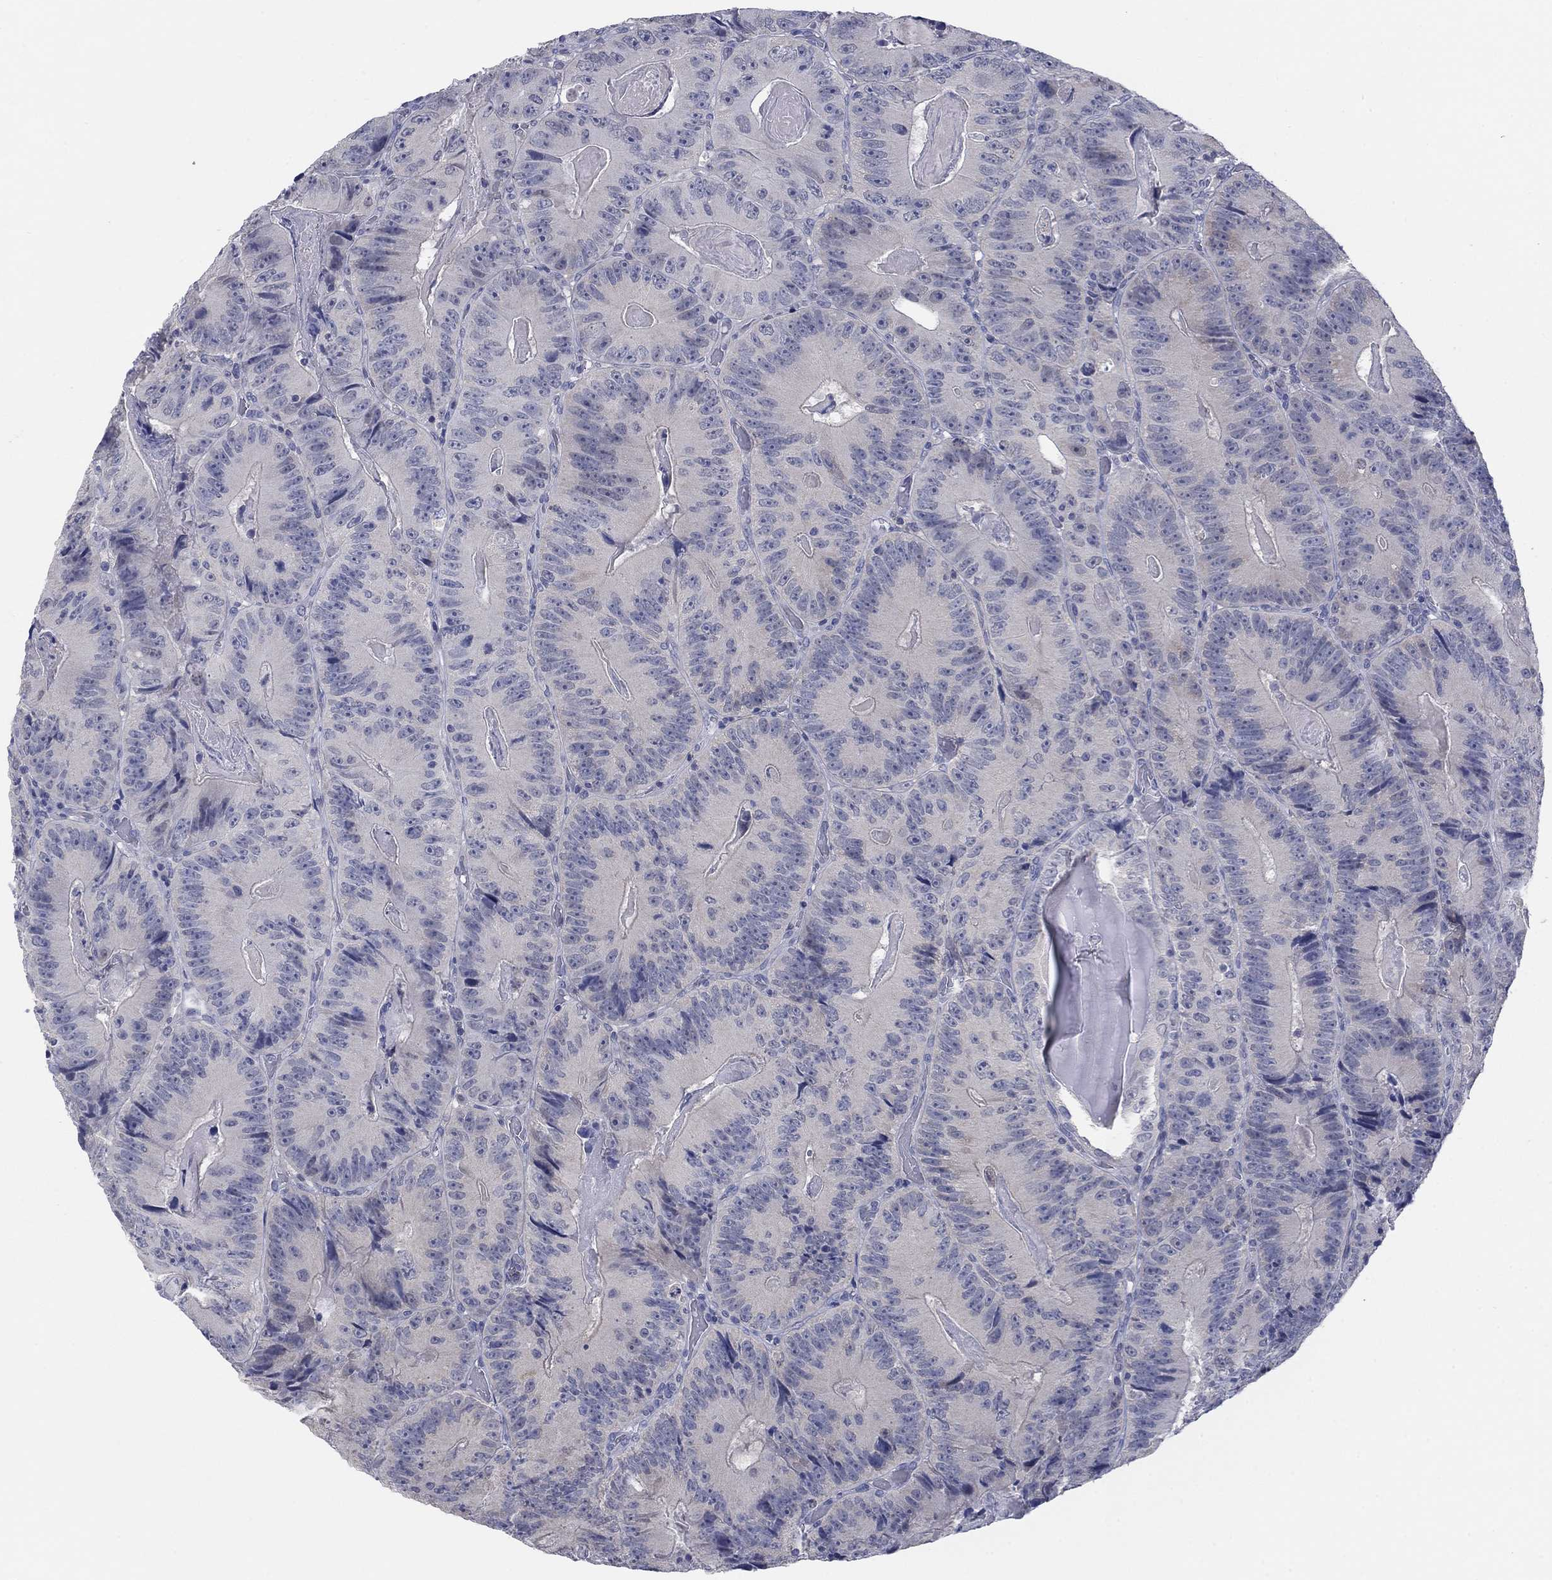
{"staining": {"intensity": "negative", "quantity": "none", "location": "none"}, "tissue": "colorectal cancer", "cell_type": "Tumor cells", "image_type": "cancer", "snomed": [{"axis": "morphology", "description": "Adenocarcinoma, NOS"}, {"axis": "topography", "description": "Colon"}], "caption": "Tumor cells show no significant expression in colorectal cancer (adenocarcinoma). (DAB (3,3'-diaminobenzidine) immunohistochemistry with hematoxylin counter stain).", "gene": "FER1L6", "patient": {"sex": "female", "age": 86}}